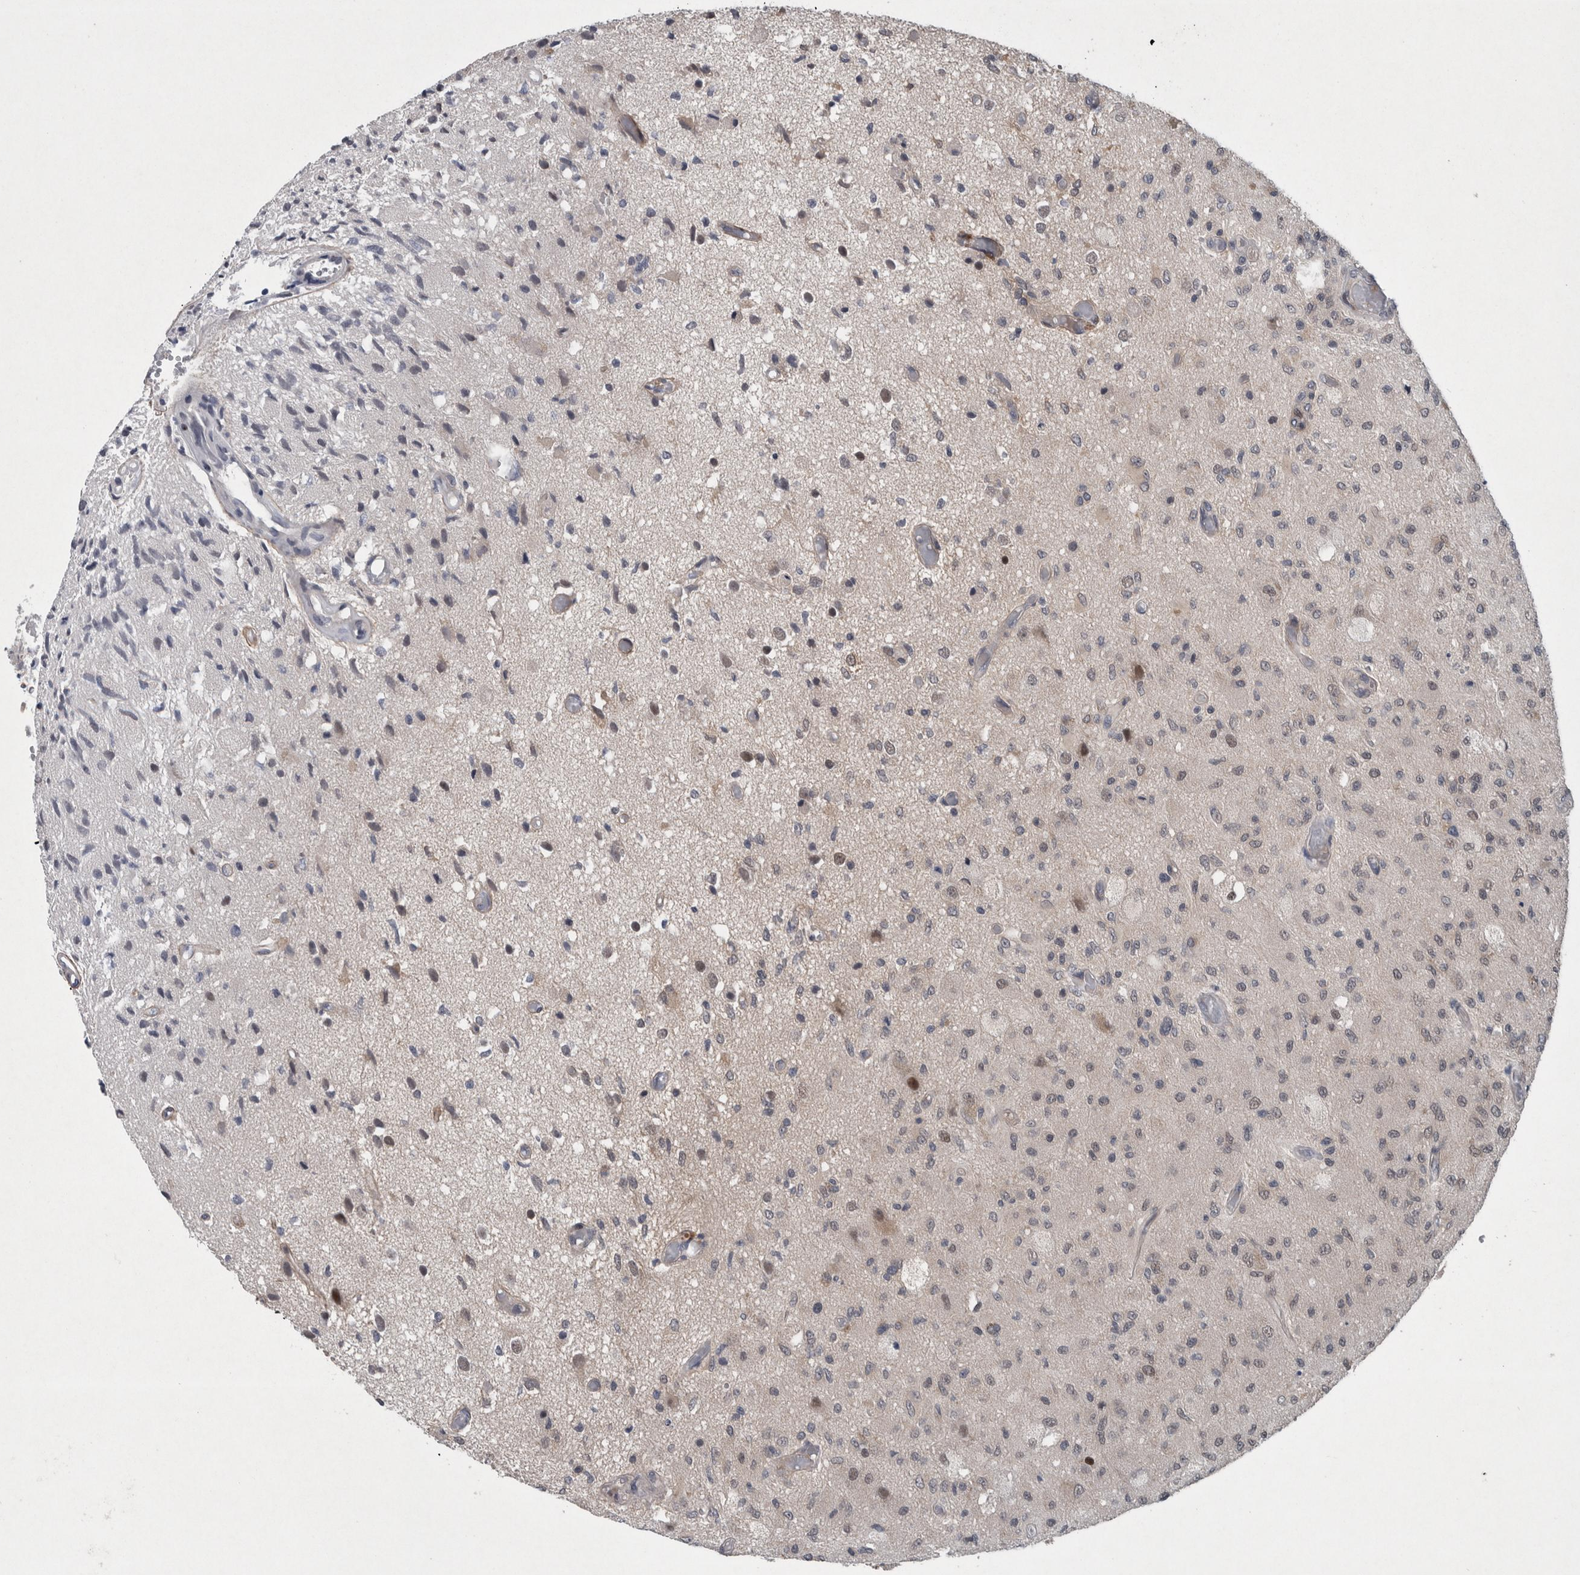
{"staining": {"intensity": "negative", "quantity": "none", "location": "none"}, "tissue": "glioma", "cell_type": "Tumor cells", "image_type": "cancer", "snomed": [{"axis": "morphology", "description": "Normal tissue, NOS"}, {"axis": "morphology", "description": "Glioma, malignant, High grade"}, {"axis": "topography", "description": "Cerebral cortex"}], "caption": "Immunohistochemistry (IHC) image of neoplastic tissue: human glioma stained with DAB exhibits no significant protein staining in tumor cells. (Immunohistochemistry, brightfield microscopy, high magnification).", "gene": "GIMAP6", "patient": {"sex": "male", "age": 77}}